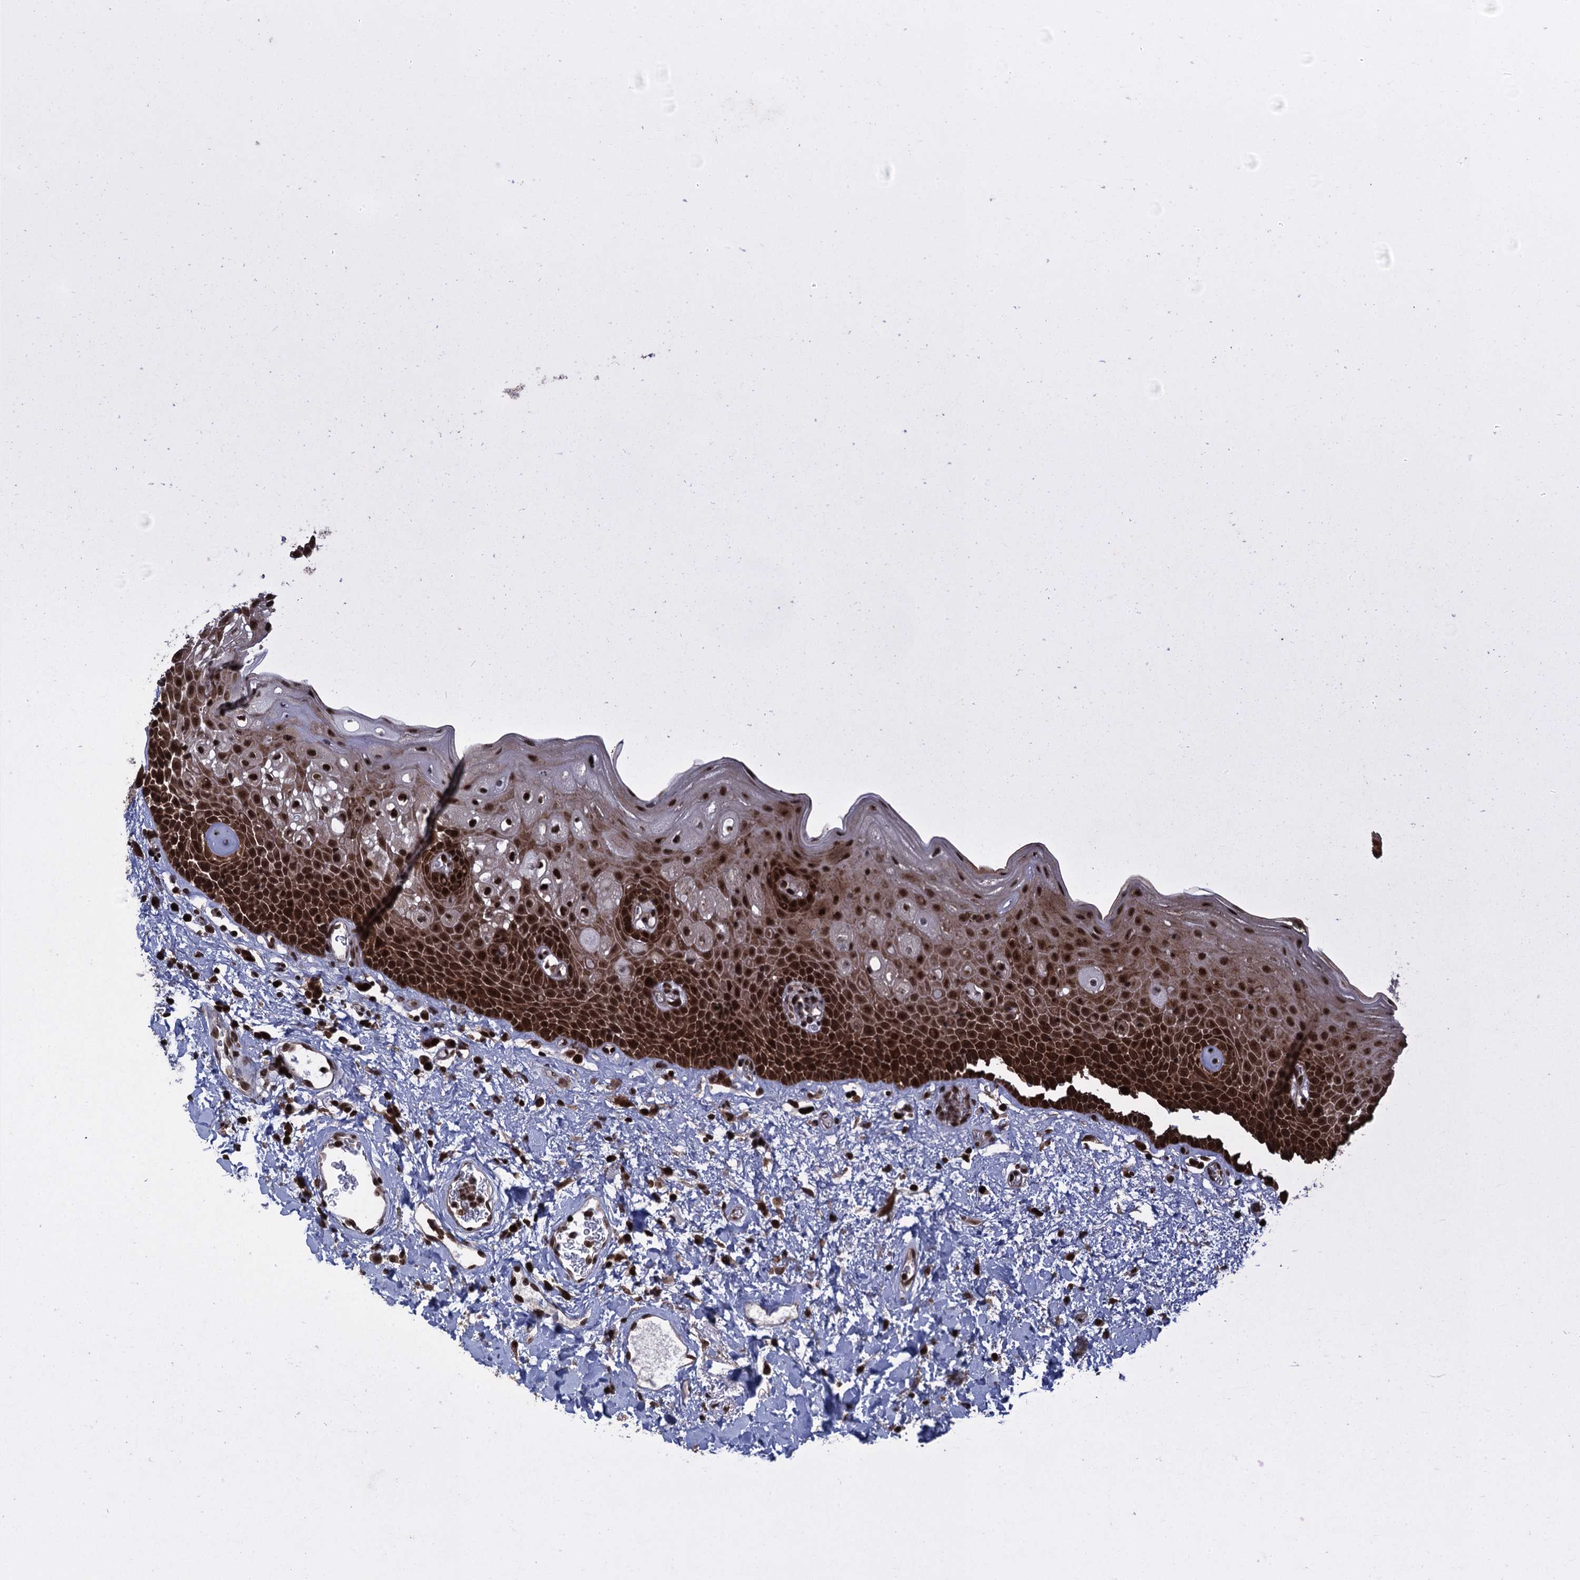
{"staining": {"intensity": "strong", "quantity": ">75%", "location": "cytoplasmic/membranous,nuclear"}, "tissue": "oral mucosa", "cell_type": "Squamous epithelial cells", "image_type": "normal", "snomed": [{"axis": "morphology", "description": "Normal tissue, NOS"}, {"axis": "topography", "description": "Oral tissue"}], "caption": "IHC micrograph of benign oral mucosa: oral mucosa stained using immunohistochemistry (IHC) demonstrates high levels of strong protein expression localized specifically in the cytoplasmic/membranous,nuclear of squamous epithelial cells, appearing as a cytoplasmic/membranous,nuclear brown color.", "gene": "ZNF169", "patient": {"sex": "male", "age": 74}}